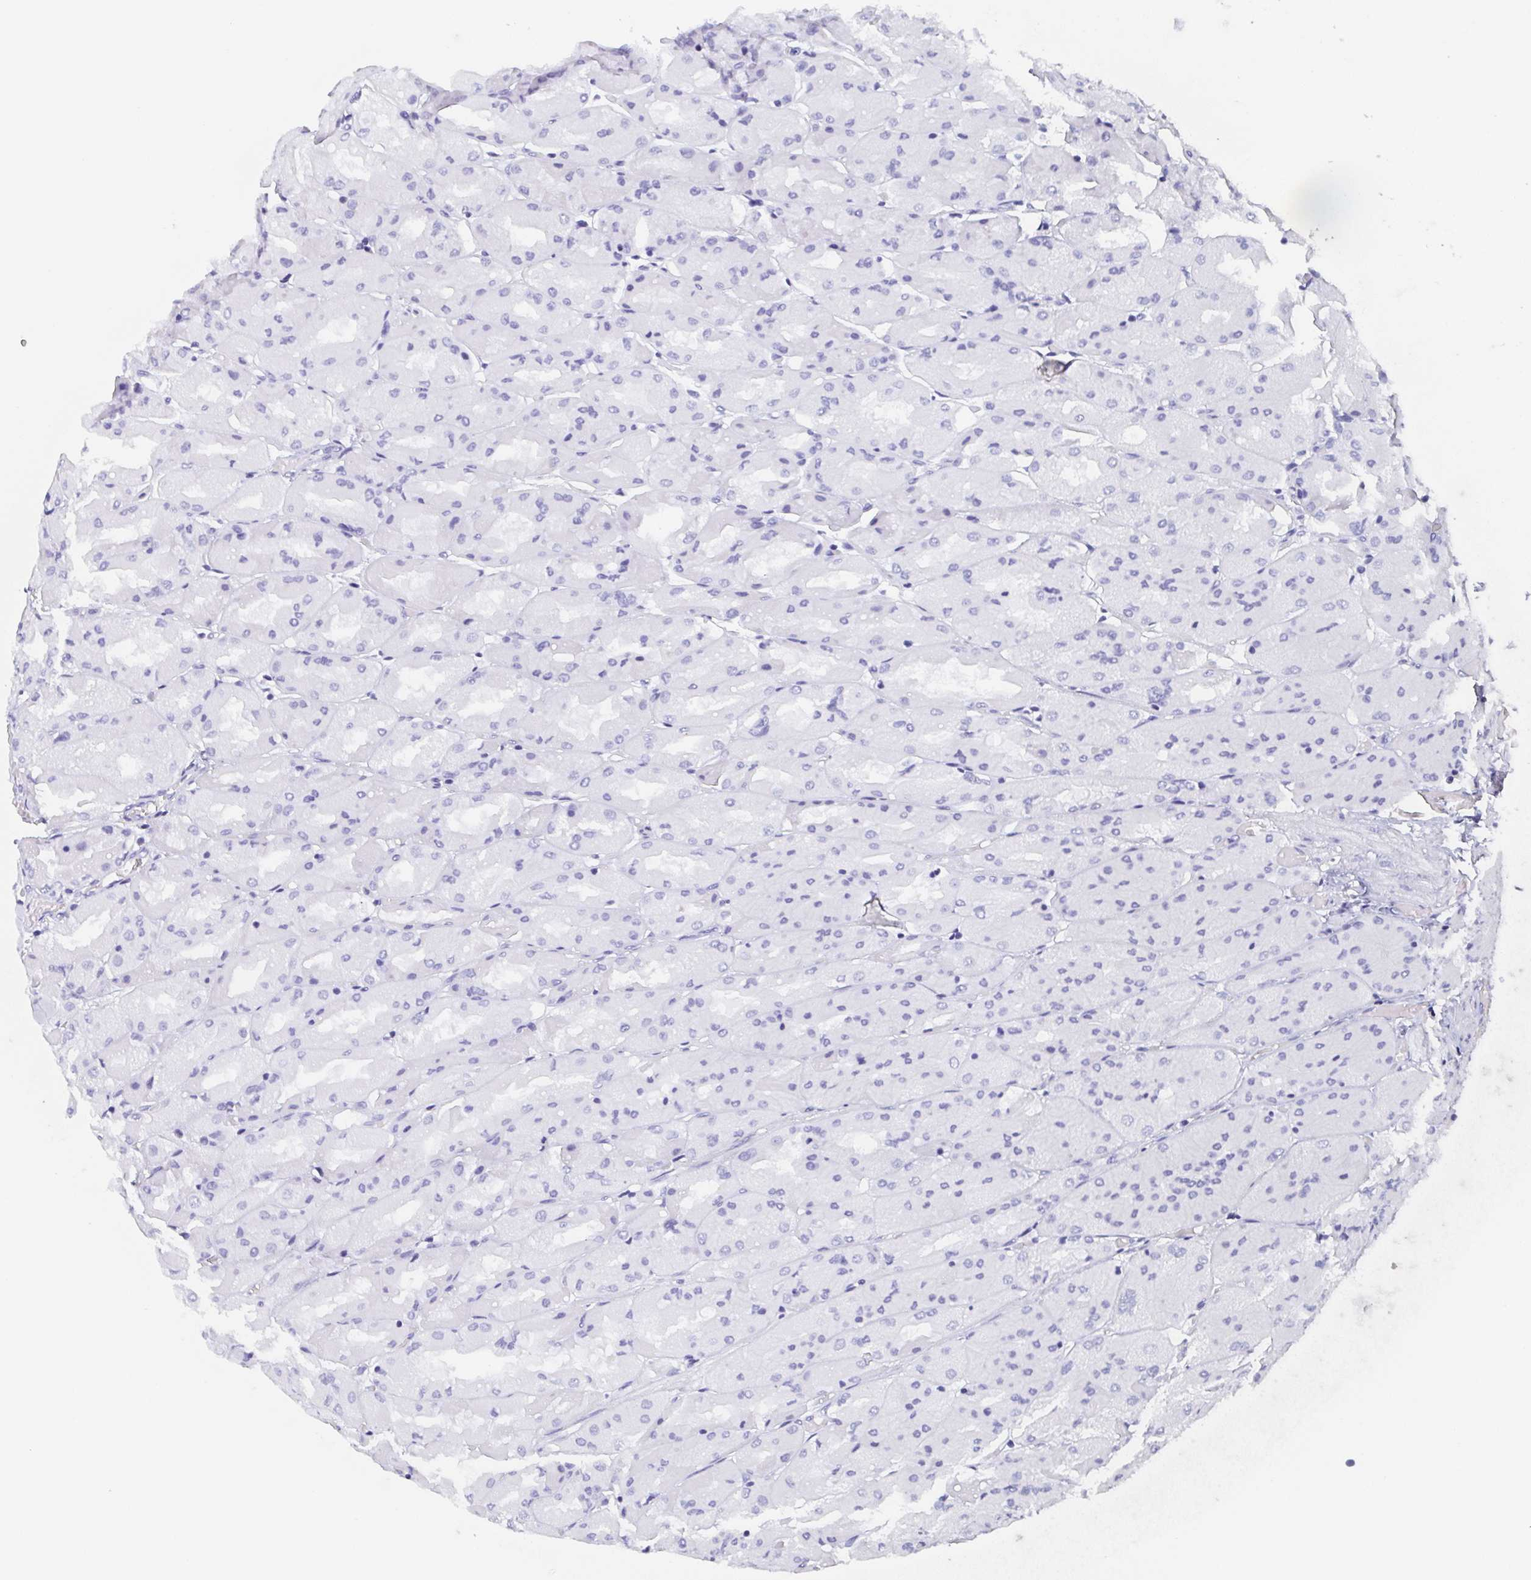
{"staining": {"intensity": "negative", "quantity": "none", "location": "none"}, "tissue": "stomach", "cell_type": "Glandular cells", "image_type": "normal", "snomed": [{"axis": "morphology", "description": "Normal tissue, NOS"}, {"axis": "topography", "description": "Stomach"}], "caption": "Immunohistochemical staining of unremarkable human stomach displays no significant positivity in glandular cells. (DAB (3,3'-diaminobenzidine) IHC with hematoxylin counter stain).", "gene": "POU2F3", "patient": {"sex": "female", "age": 61}}